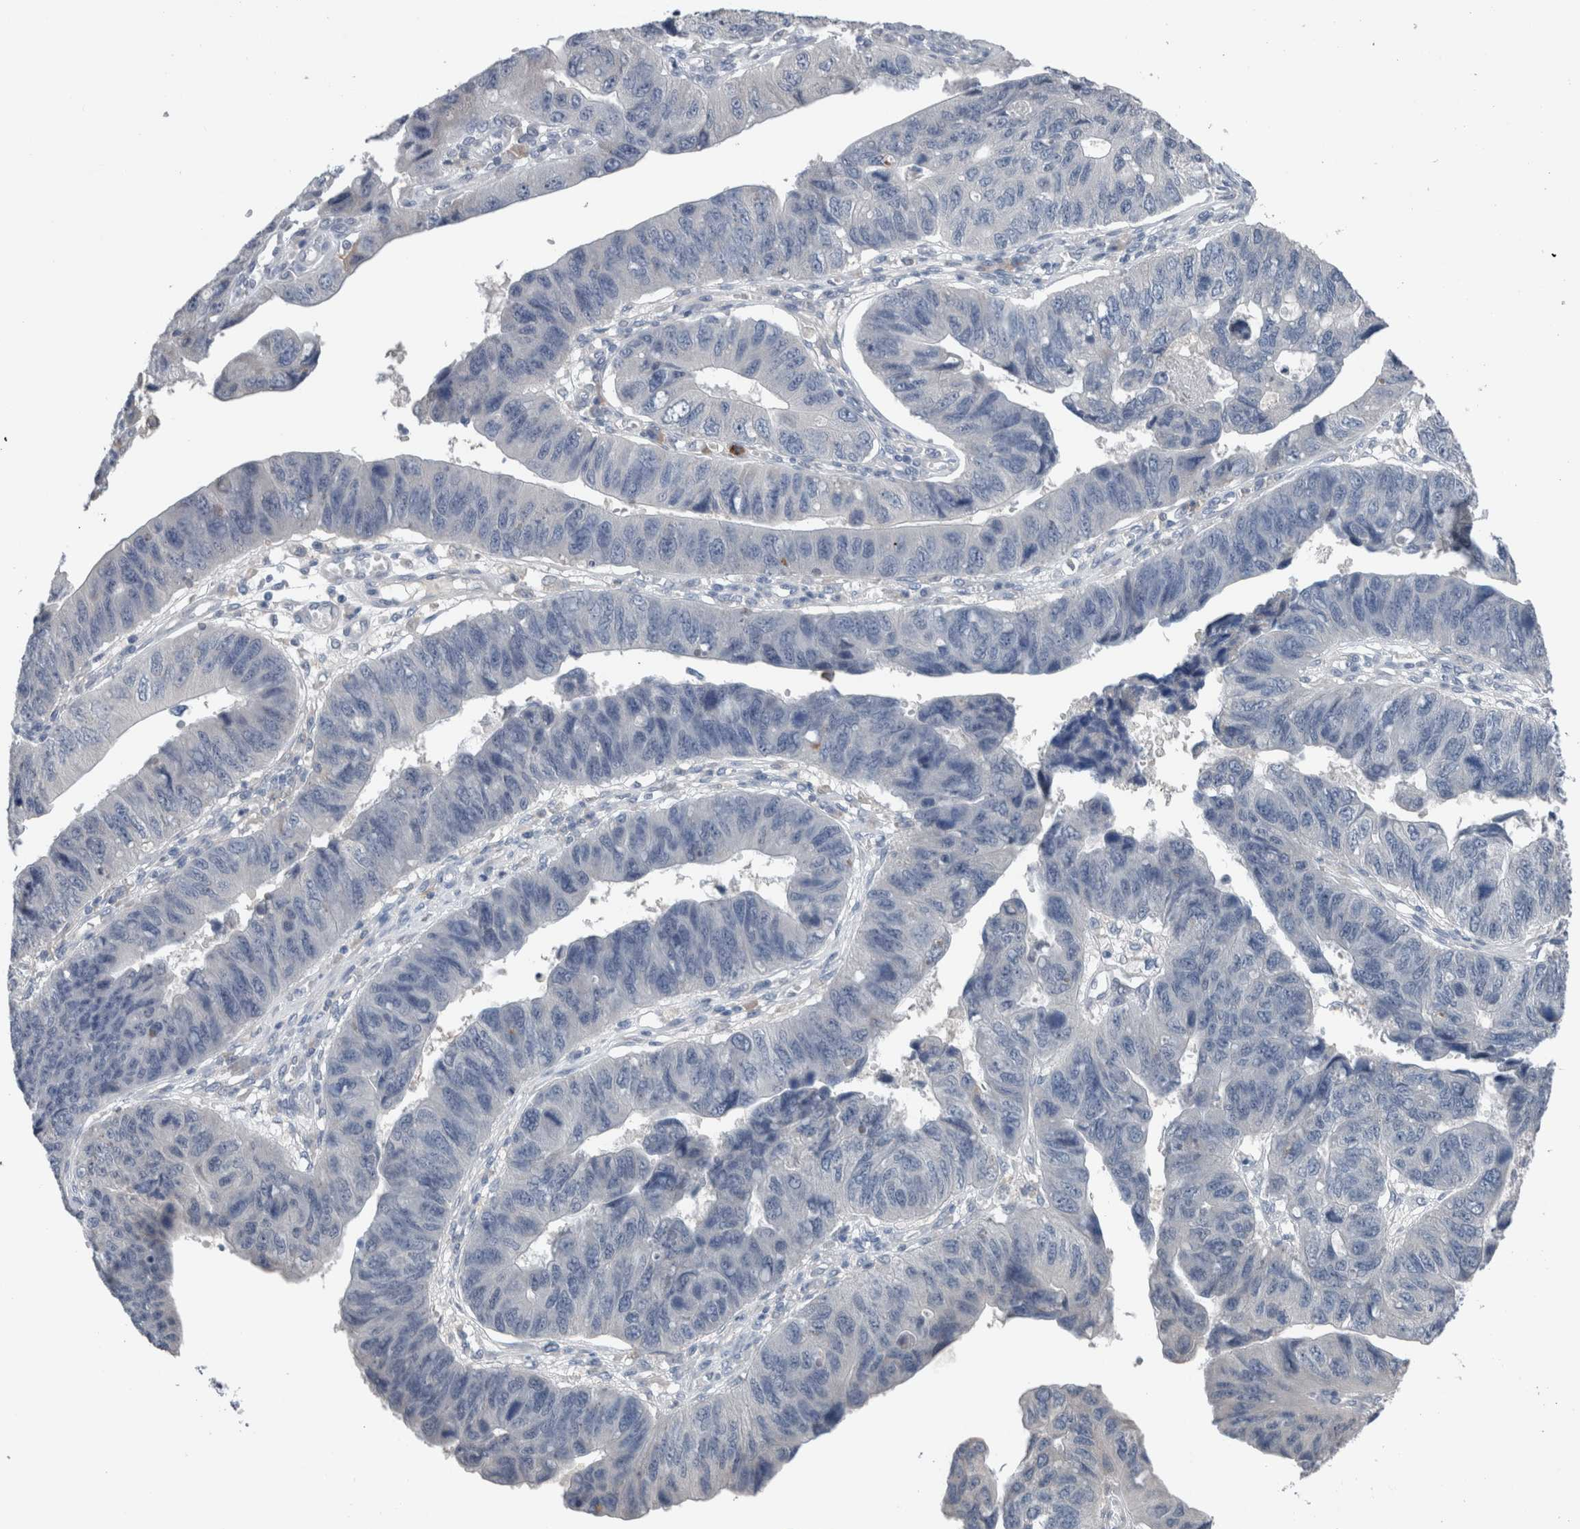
{"staining": {"intensity": "negative", "quantity": "none", "location": "none"}, "tissue": "stomach cancer", "cell_type": "Tumor cells", "image_type": "cancer", "snomed": [{"axis": "morphology", "description": "Adenocarcinoma, NOS"}, {"axis": "topography", "description": "Stomach"}], "caption": "An immunohistochemistry photomicrograph of adenocarcinoma (stomach) is shown. There is no staining in tumor cells of adenocarcinoma (stomach).", "gene": "CRNN", "patient": {"sex": "male", "age": 59}}